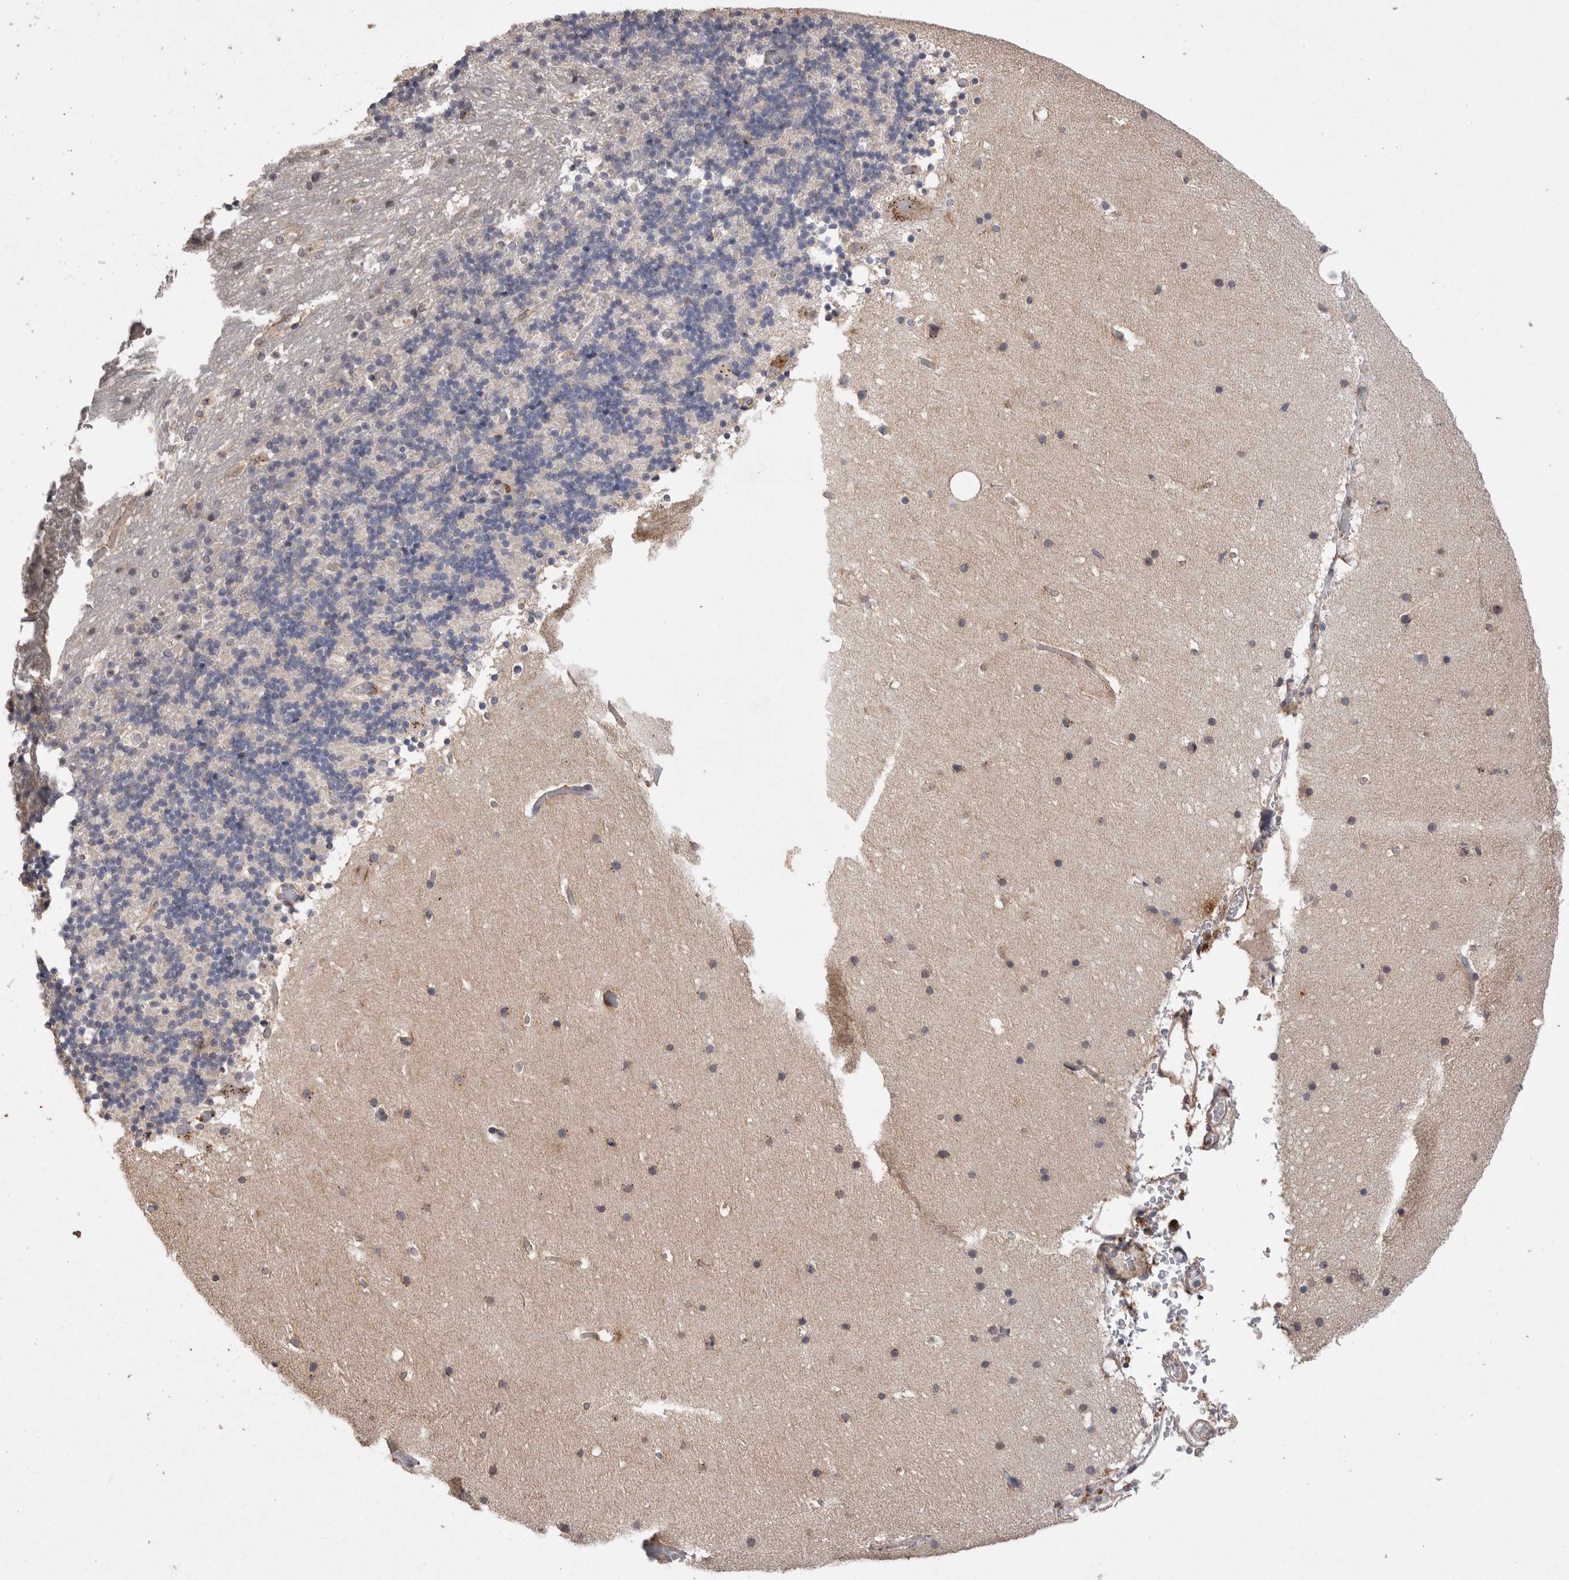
{"staining": {"intensity": "negative", "quantity": "none", "location": "none"}, "tissue": "cerebellum", "cell_type": "Cells in granular layer", "image_type": "normal", "snomed": [{"axis": "morphology", "description": "Normal tissue, NOS"}, {"axis": "topography", "description": "Cerebellum"}], "caption": "Immunohistochemistry (IHC) photomicrograph of unremarkable human cerebellum stained for a protein (brown), which shows no staining in cells in granular layer. (Immunohistochemistry (IHC), brightfield microscopy, high magnification).", "gene": "CDH6", "patient": {"sex": "male", "age": 57}}